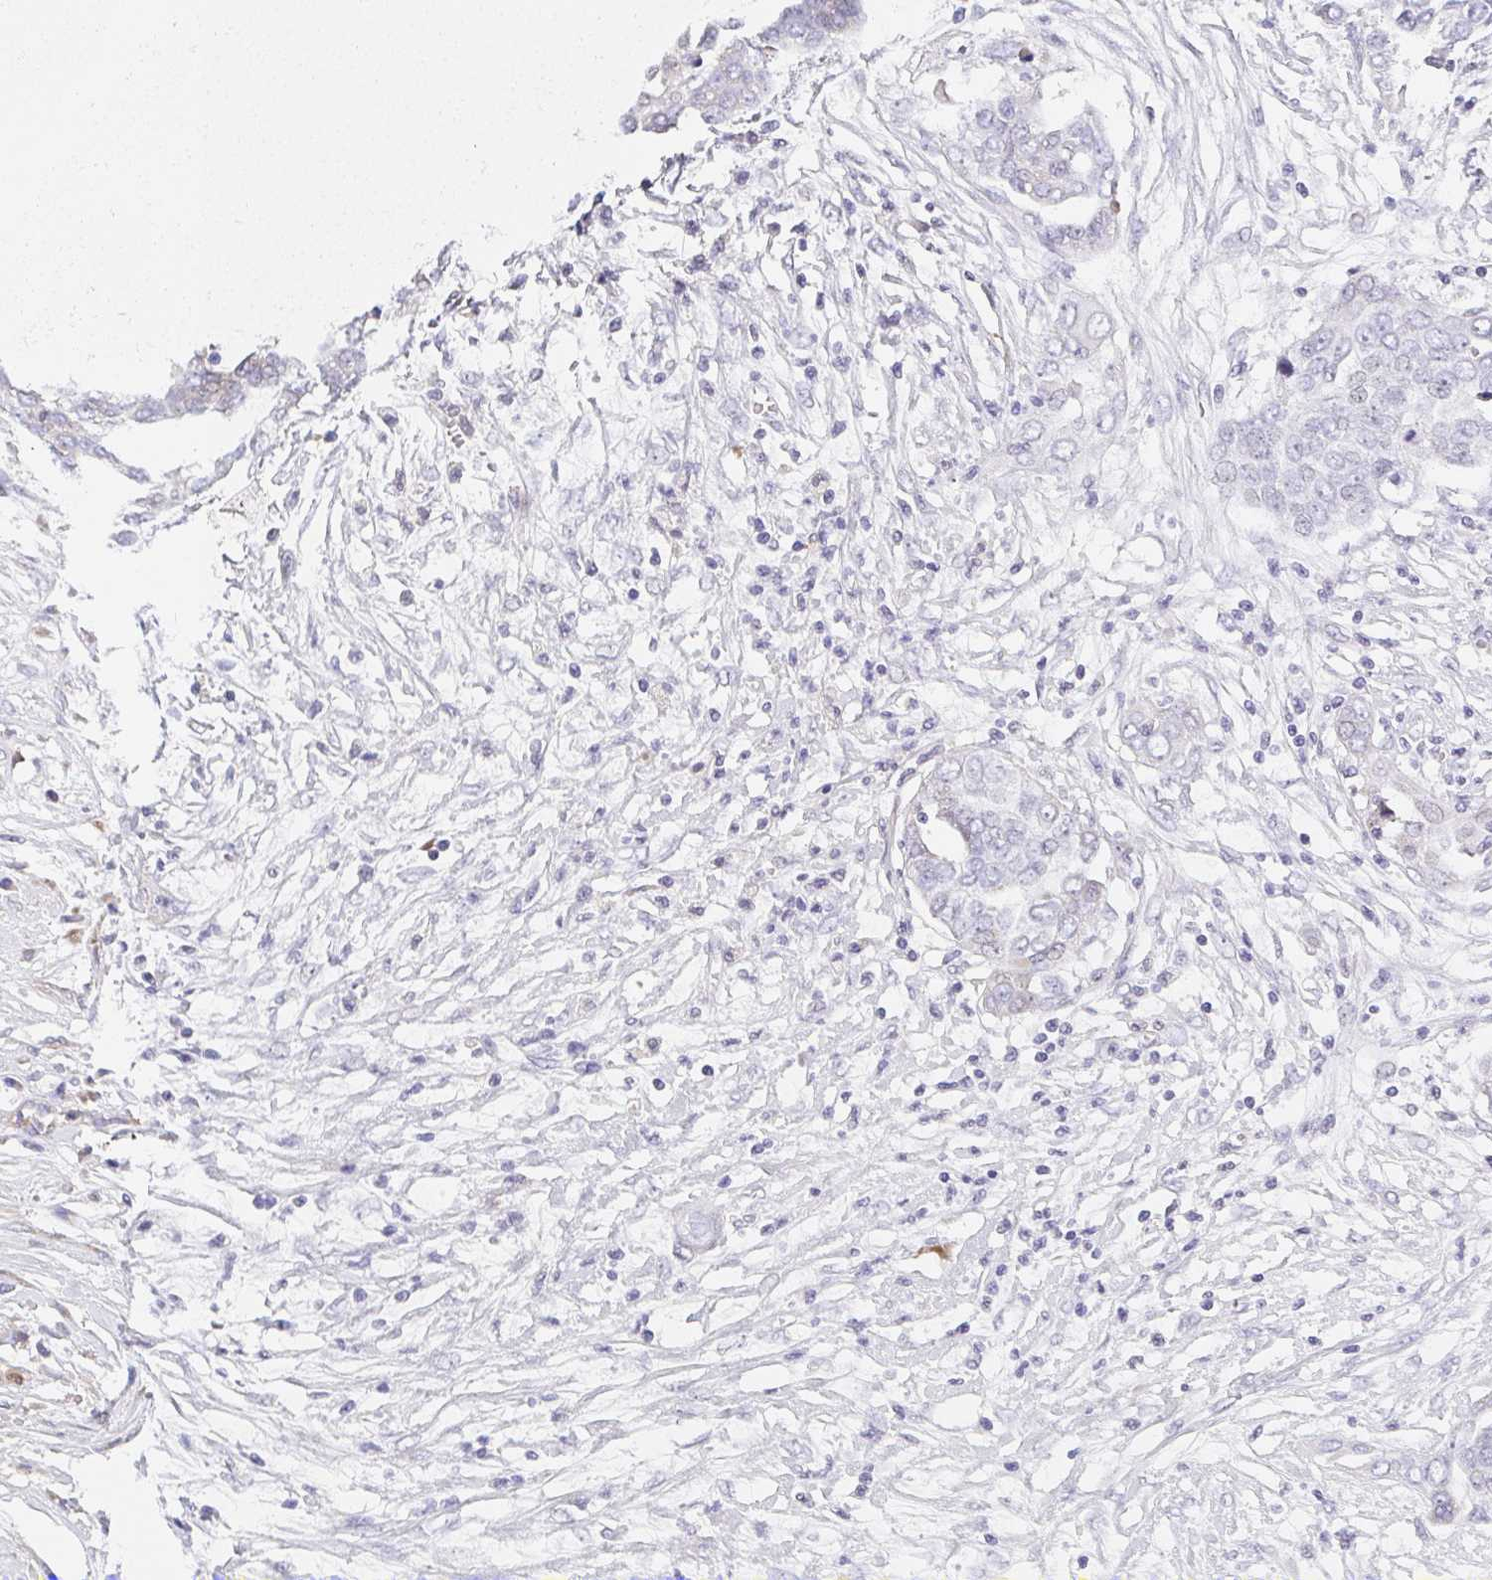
{"staining": {"intensity": "negative", "quantity": "none", "location": "none"}, "tissue": "ovarian cancer", "cell_type": "Tumor cells", "image_type": "cancer", "snomed": [{"axis": "morphology", "description": "Cystadenocarcinoma, serous, NOS"}, {"axis": "topography", "description": "Ovary"}], "caption": "Micrograph shows no protein positivity in tumor cells of serous cystadenocarcinoma (ovarian) tissue.", "gene": "TSPAN31", "patient": {"sex": "female", "age": 59}}